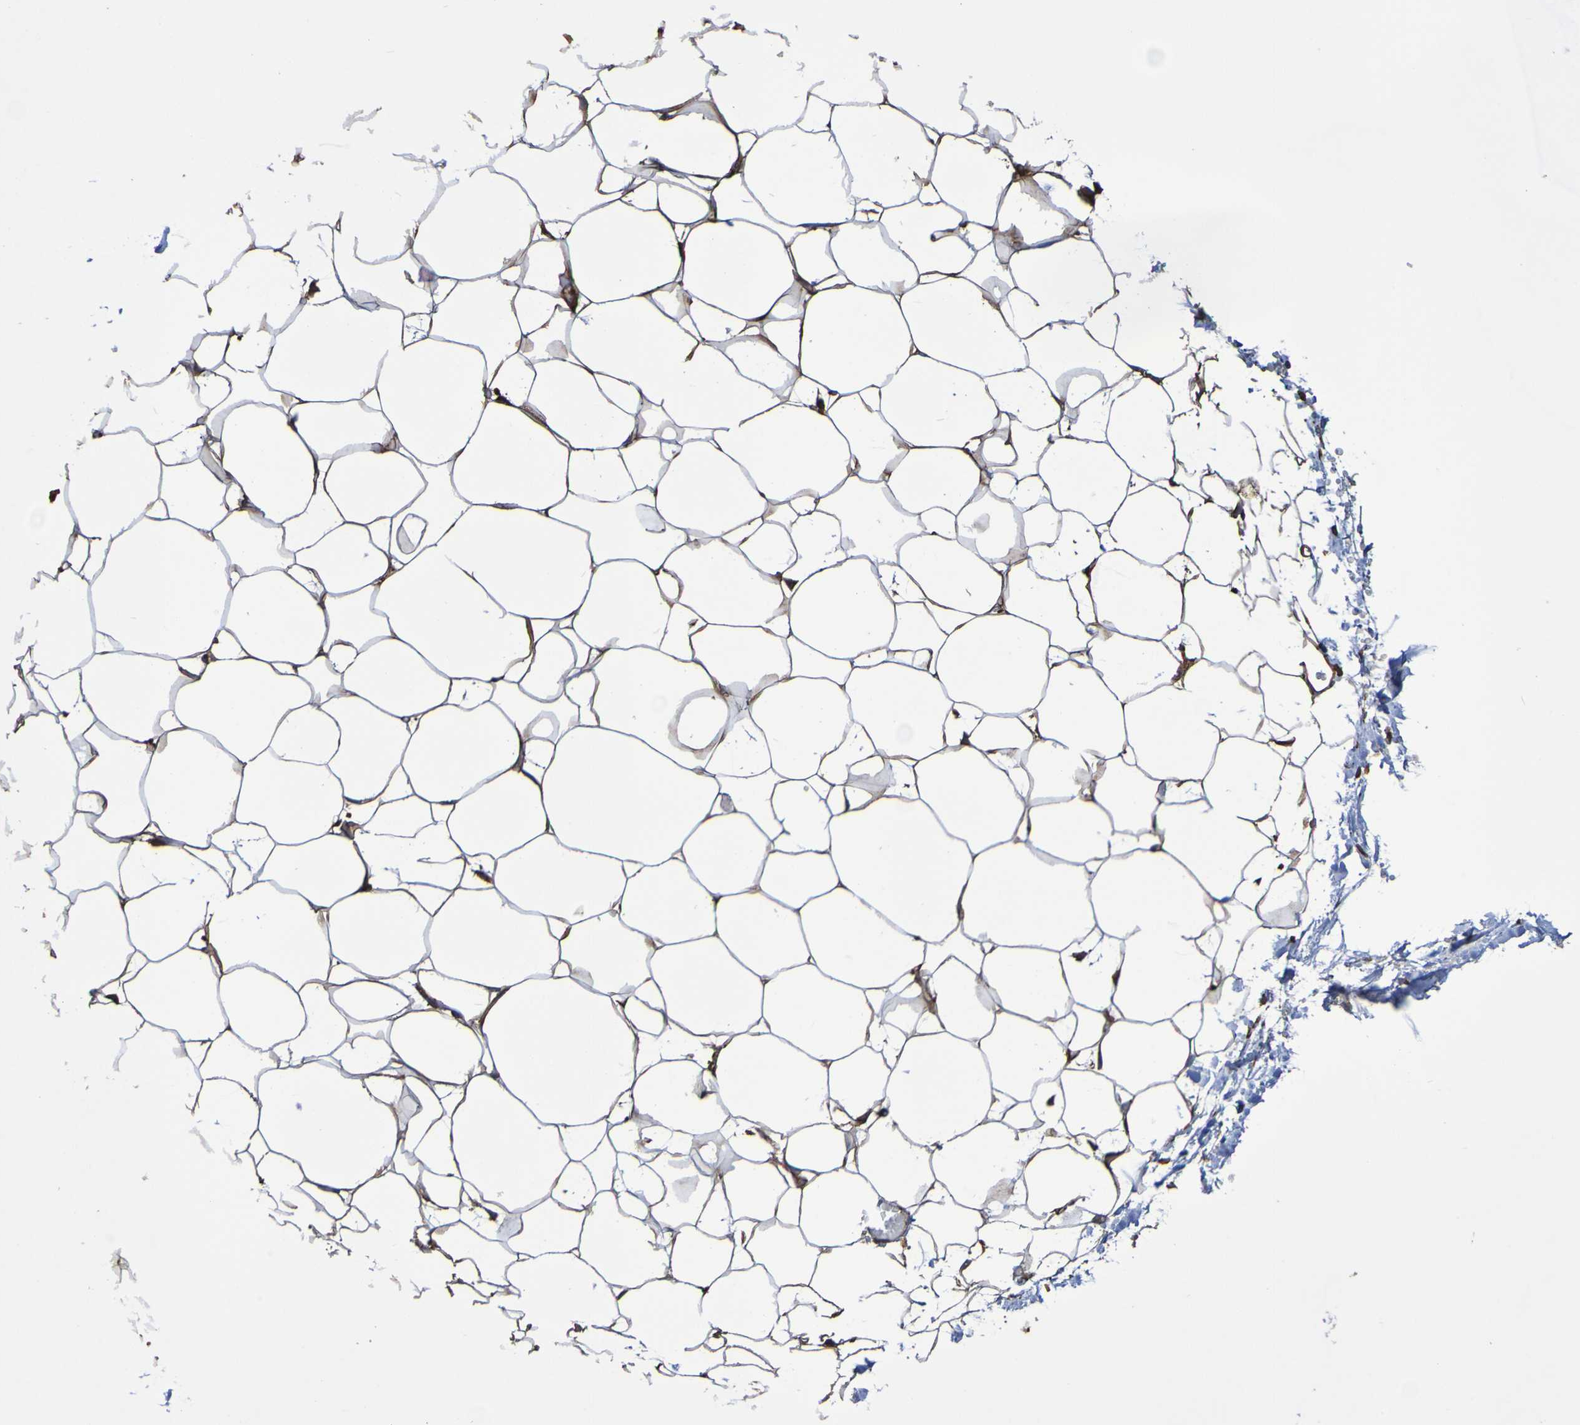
{"staining": {"intensity": "strong", "quantity": "25%-75%", "location": "cytoplasmic/membranous"}, "tissue": "adipose tissue", "cell_type": "Adipocytes", "image_type": "normal", "snomed": [{"axis": "morphology", "description": "Normal tissue, NOS"}, {"axis": "topography", "description": "Breast"}, {"axis": "topography", "description": "Adipose tissue"}], "caption": "Brown immunohistochemical staining in normal human adipose tissue demonstrates strong cytoplasmic/membranous staining in about 25%-75% of adipocytes.", "gene": "RAB11A", "patient": {"sex": "female", "age": 25}}